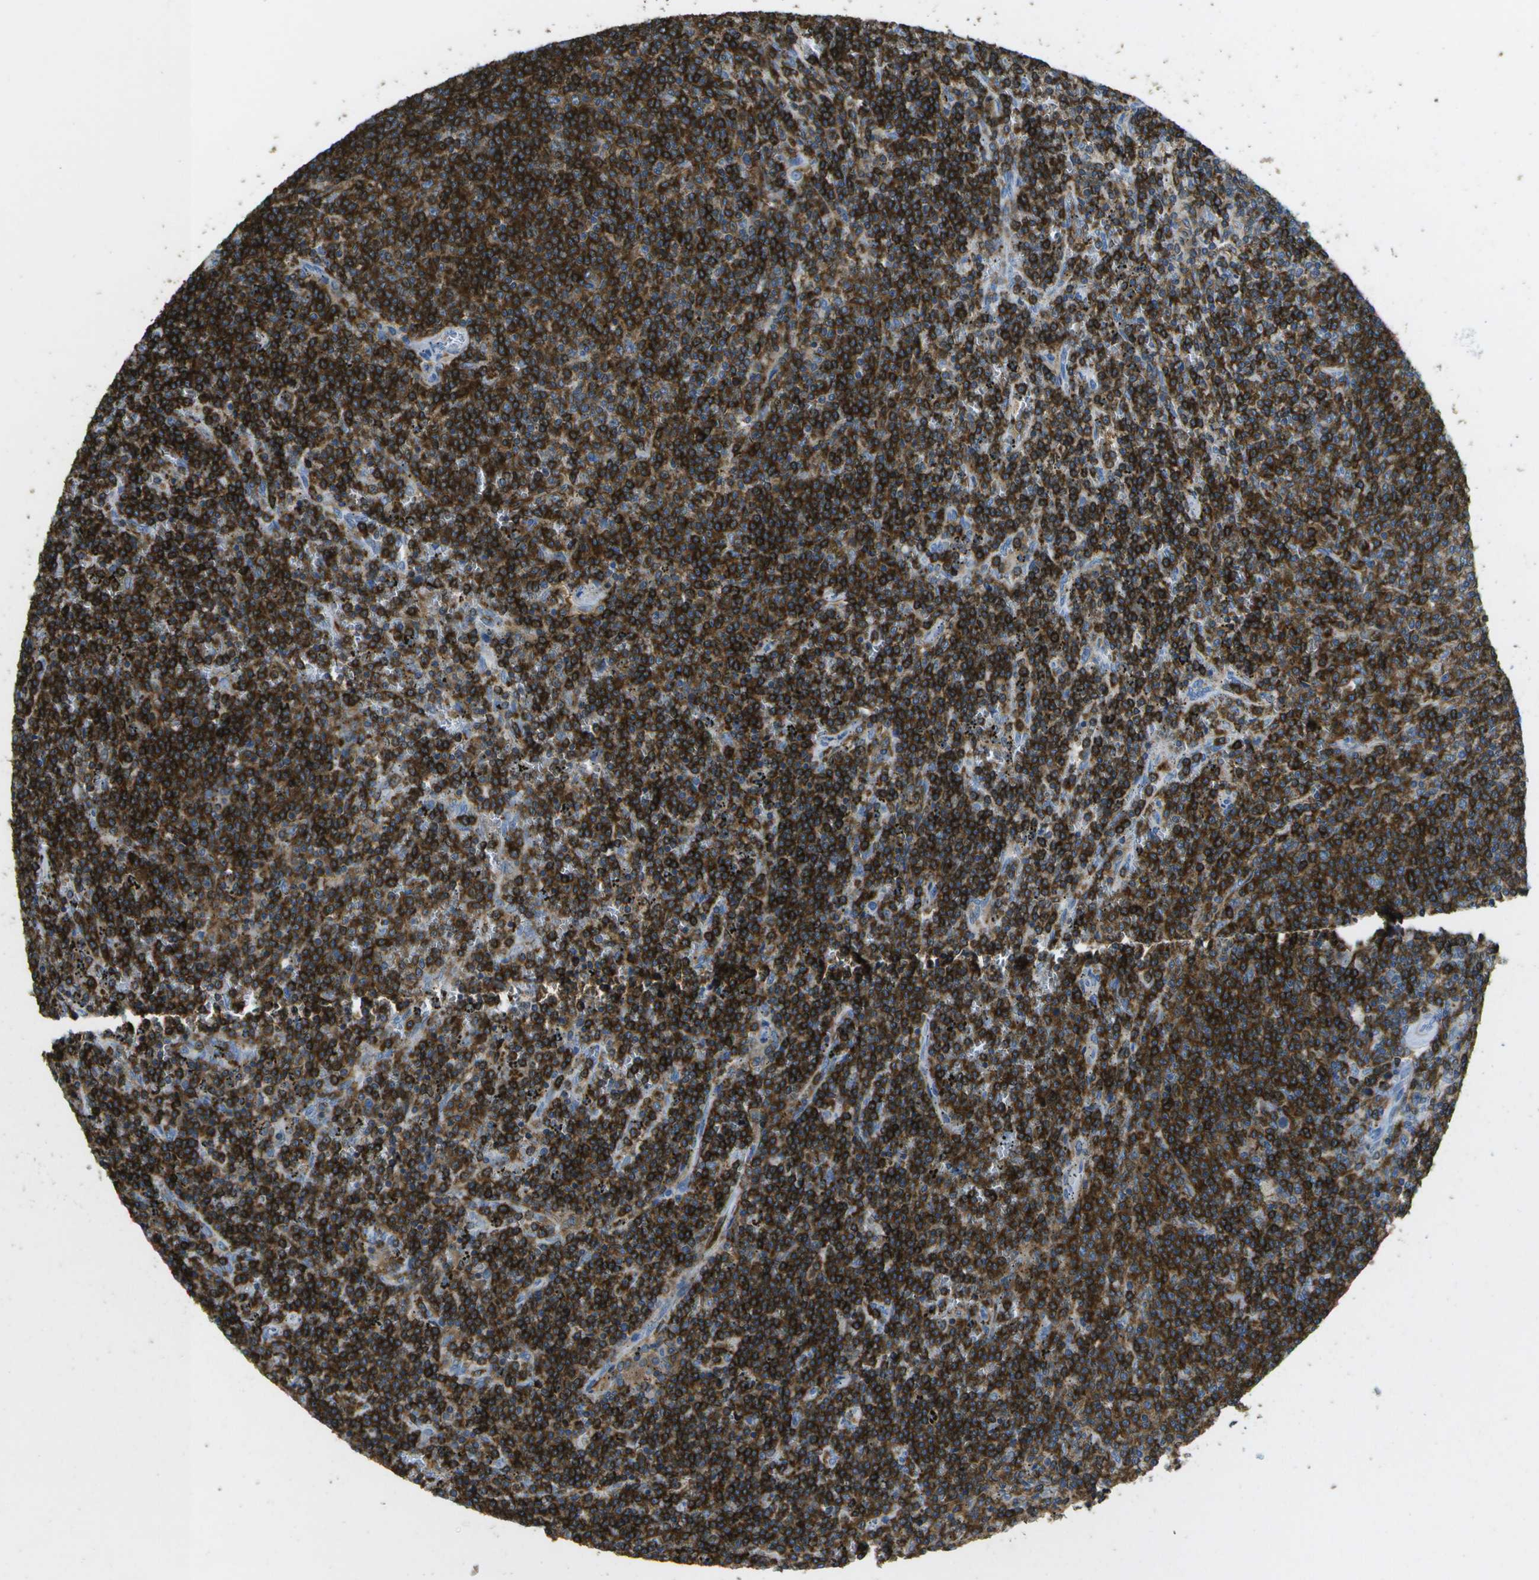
{"staining": {"intensity": "strong", "quantity": ">75%", "location": "cytoplasmic/membranous"}, "tissue": "lymphoma", "cell_type": "Tumor cells", "image_type": "cancer", "snomed": [{"axis": "morphology", "description": "Malignant lymphoma, non-Hodgkin's type, Low grade"}, {"axis": "topography", "description": "Spleen"}], "caption": "Immunohistochemistry of human malignant lymphoma, non-Hodgkin's type (low-grade) displays high levels of strong cytoplasmic/membranous positivity in approximately >75% of tumor cells.", "gene": "RCSD1", "patient": {"sex": "female", "age": 50}}